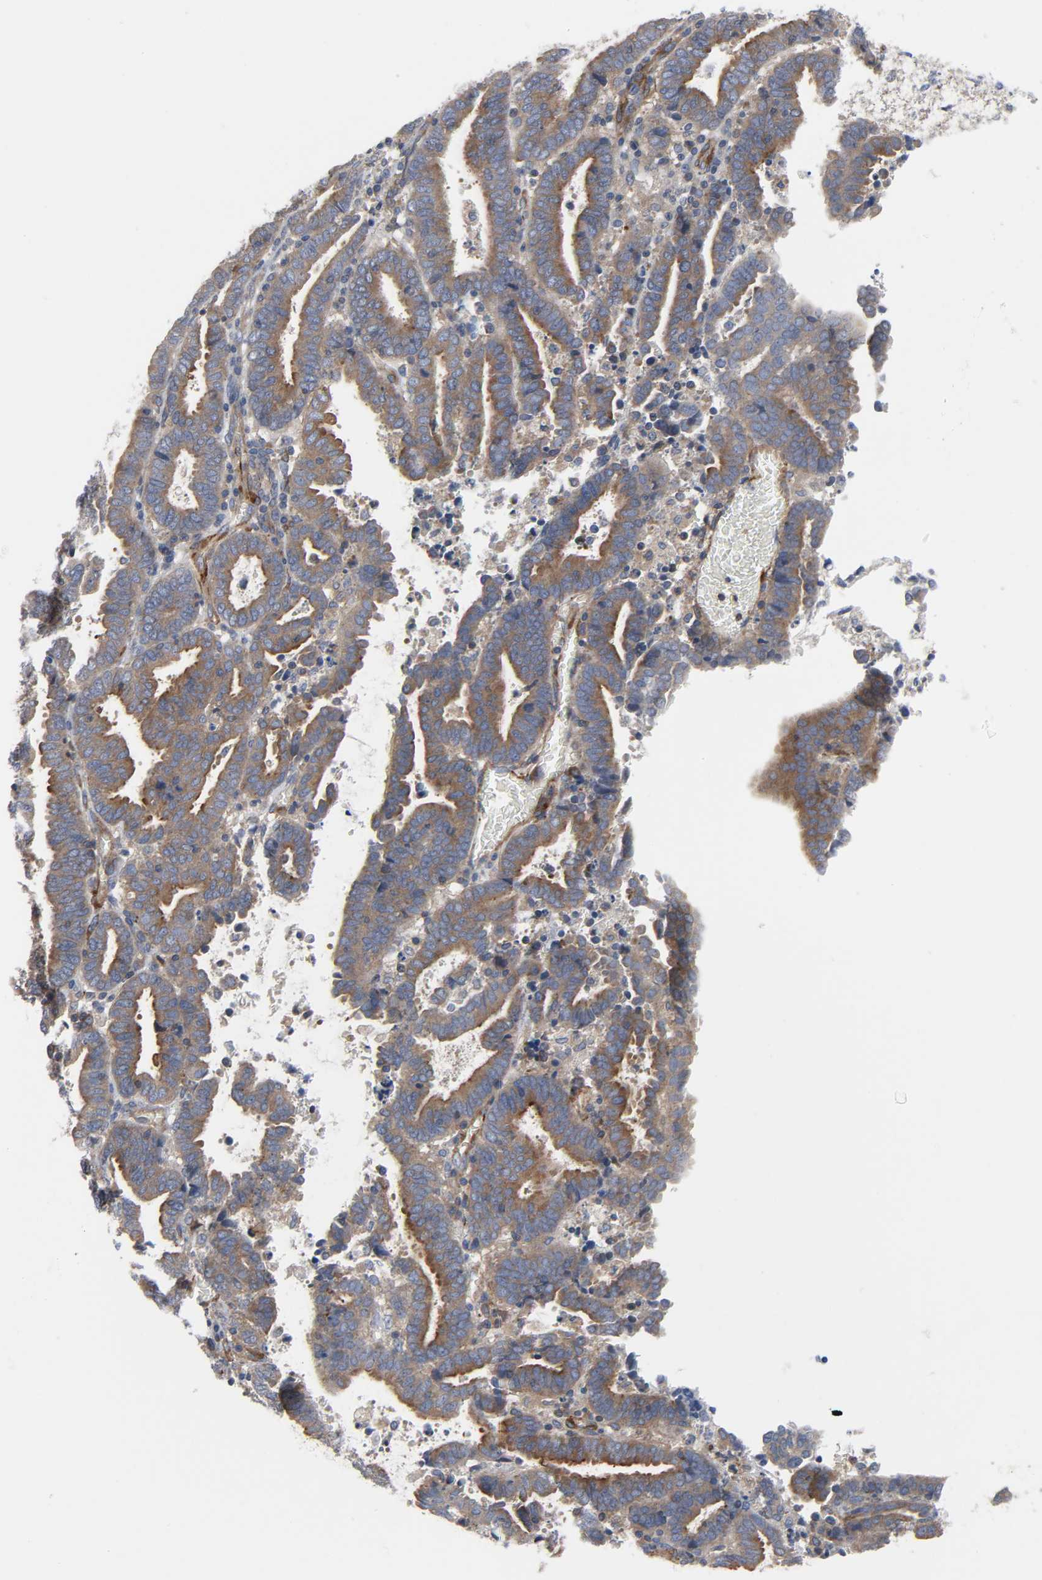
{"staining": {"intensity": "moderate", "quantity": "25%-75%", "location": "cytoplasmic/membranous"}, "tissue": "endometrial cancer", "cell_type": "Tumor cells", "image_type": "cancer", "snomed": [{"axis": "morphology", "description": "Adenocarcinoma, NOS"}, {"axis": "topography", "description": "Uterus"}], "caption": "A high-resolution photomicrograph shows immunohistochemistry (IHC) staining of endometrial cancer (adenocarcinoma), which reveals moderate cytoplasmic/membranous expression in about 25%-75% of tumor cells.", "gene": "ARHGAP1", "patient": {"sex": "female", "age": 83}}